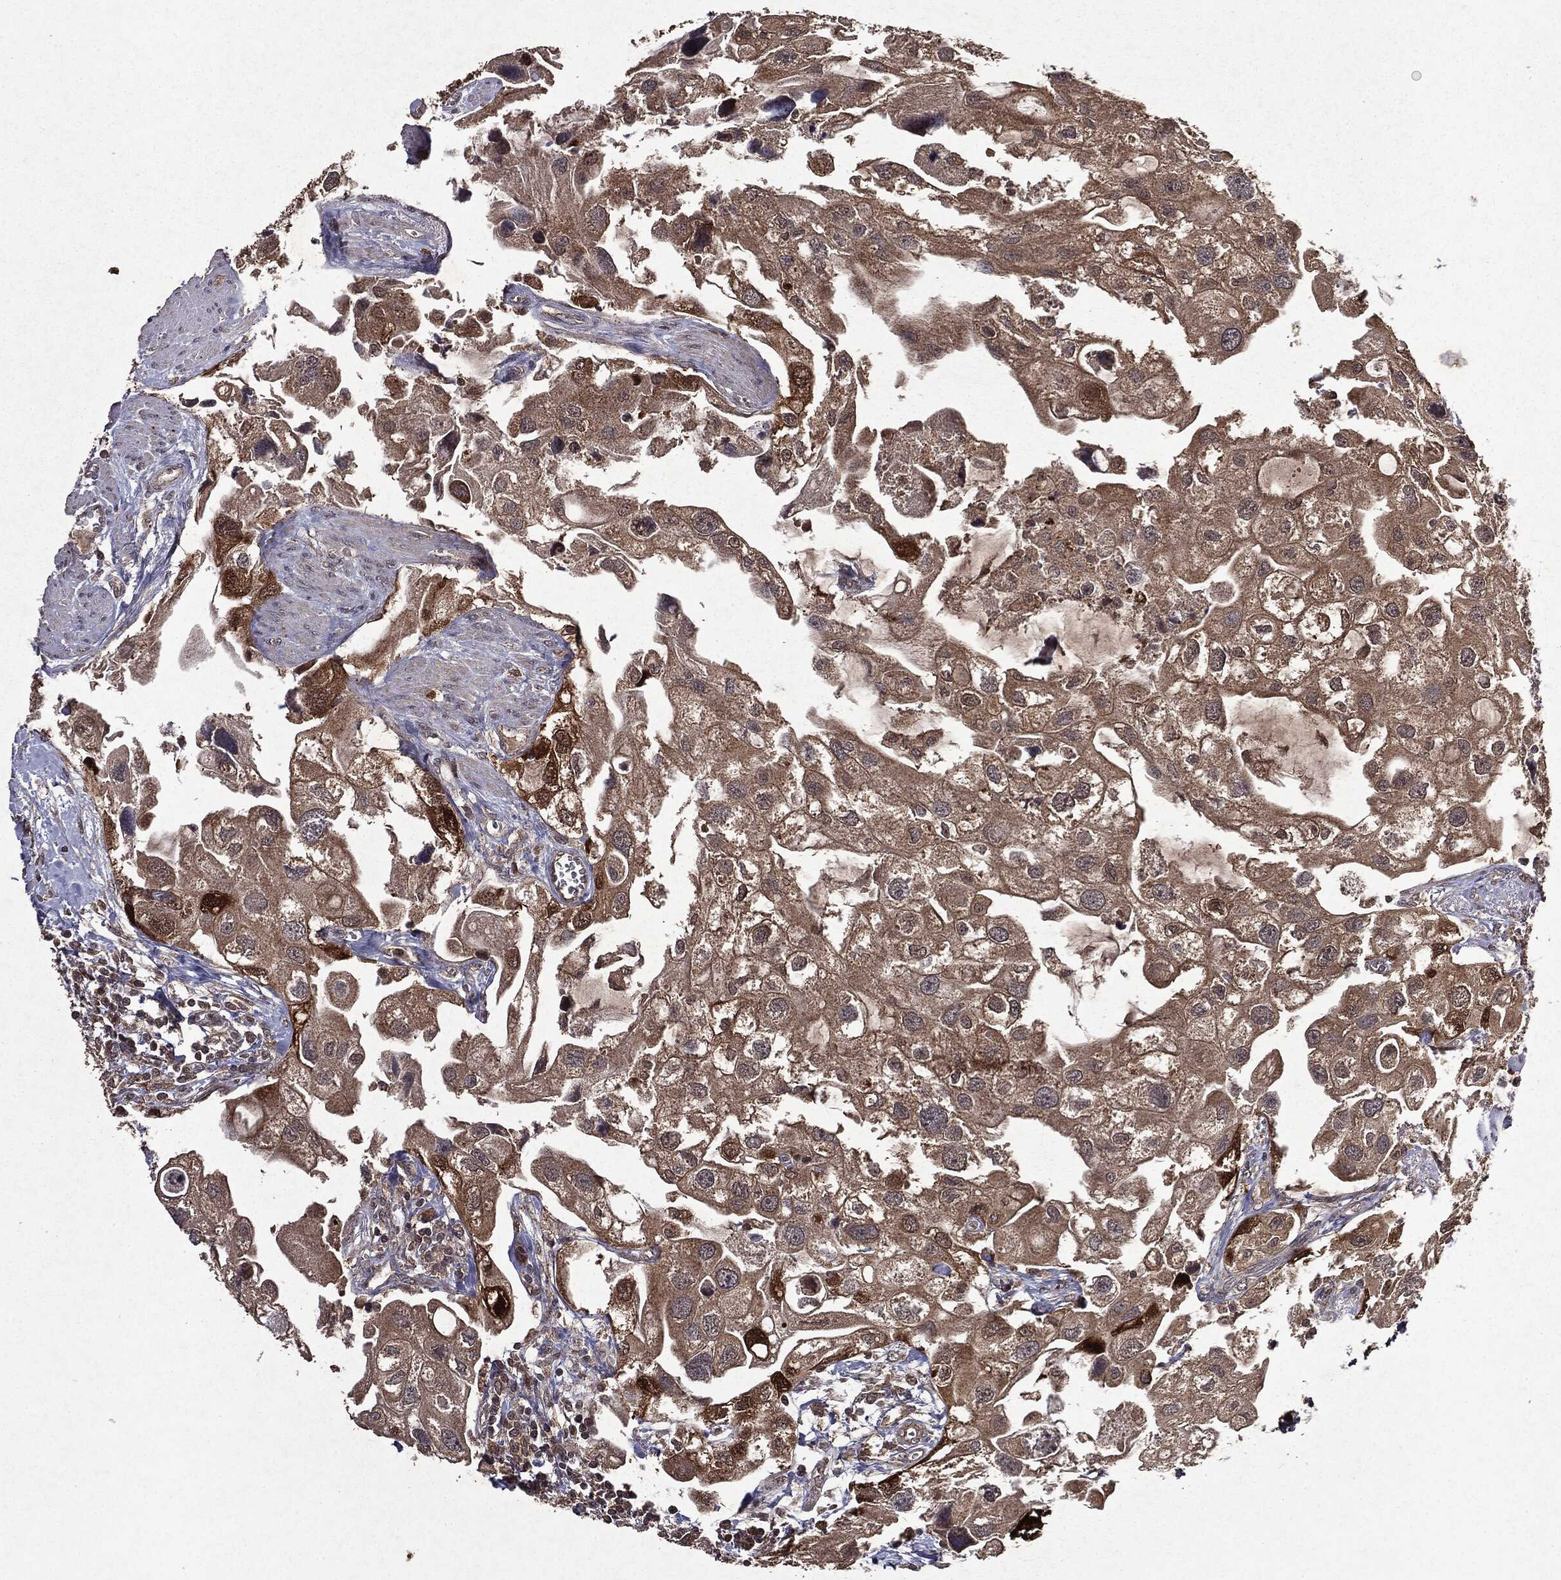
{"staining": {"intensity": "moderate", "quantity": "<25%", "location": "cytoplasmic/membranous"}, "tissue": "urothelial cancer", "cell_type": "Tumor cells", "image_type": "cancer", "snomed": [{"axis": "morphology", "description": "Urothelial carcinoma, High grade"}, {"axis": "topography", "description": "Urinary bladder"}], "caption": "Approximately <25% of tumor cells in human urothelial cancer display moderate cytoplasmic/membranous protein staining as visualized by brown immunohistochemical staining.", "gene": "MTOR", "patient": {"sex": "male", "age": 59}}